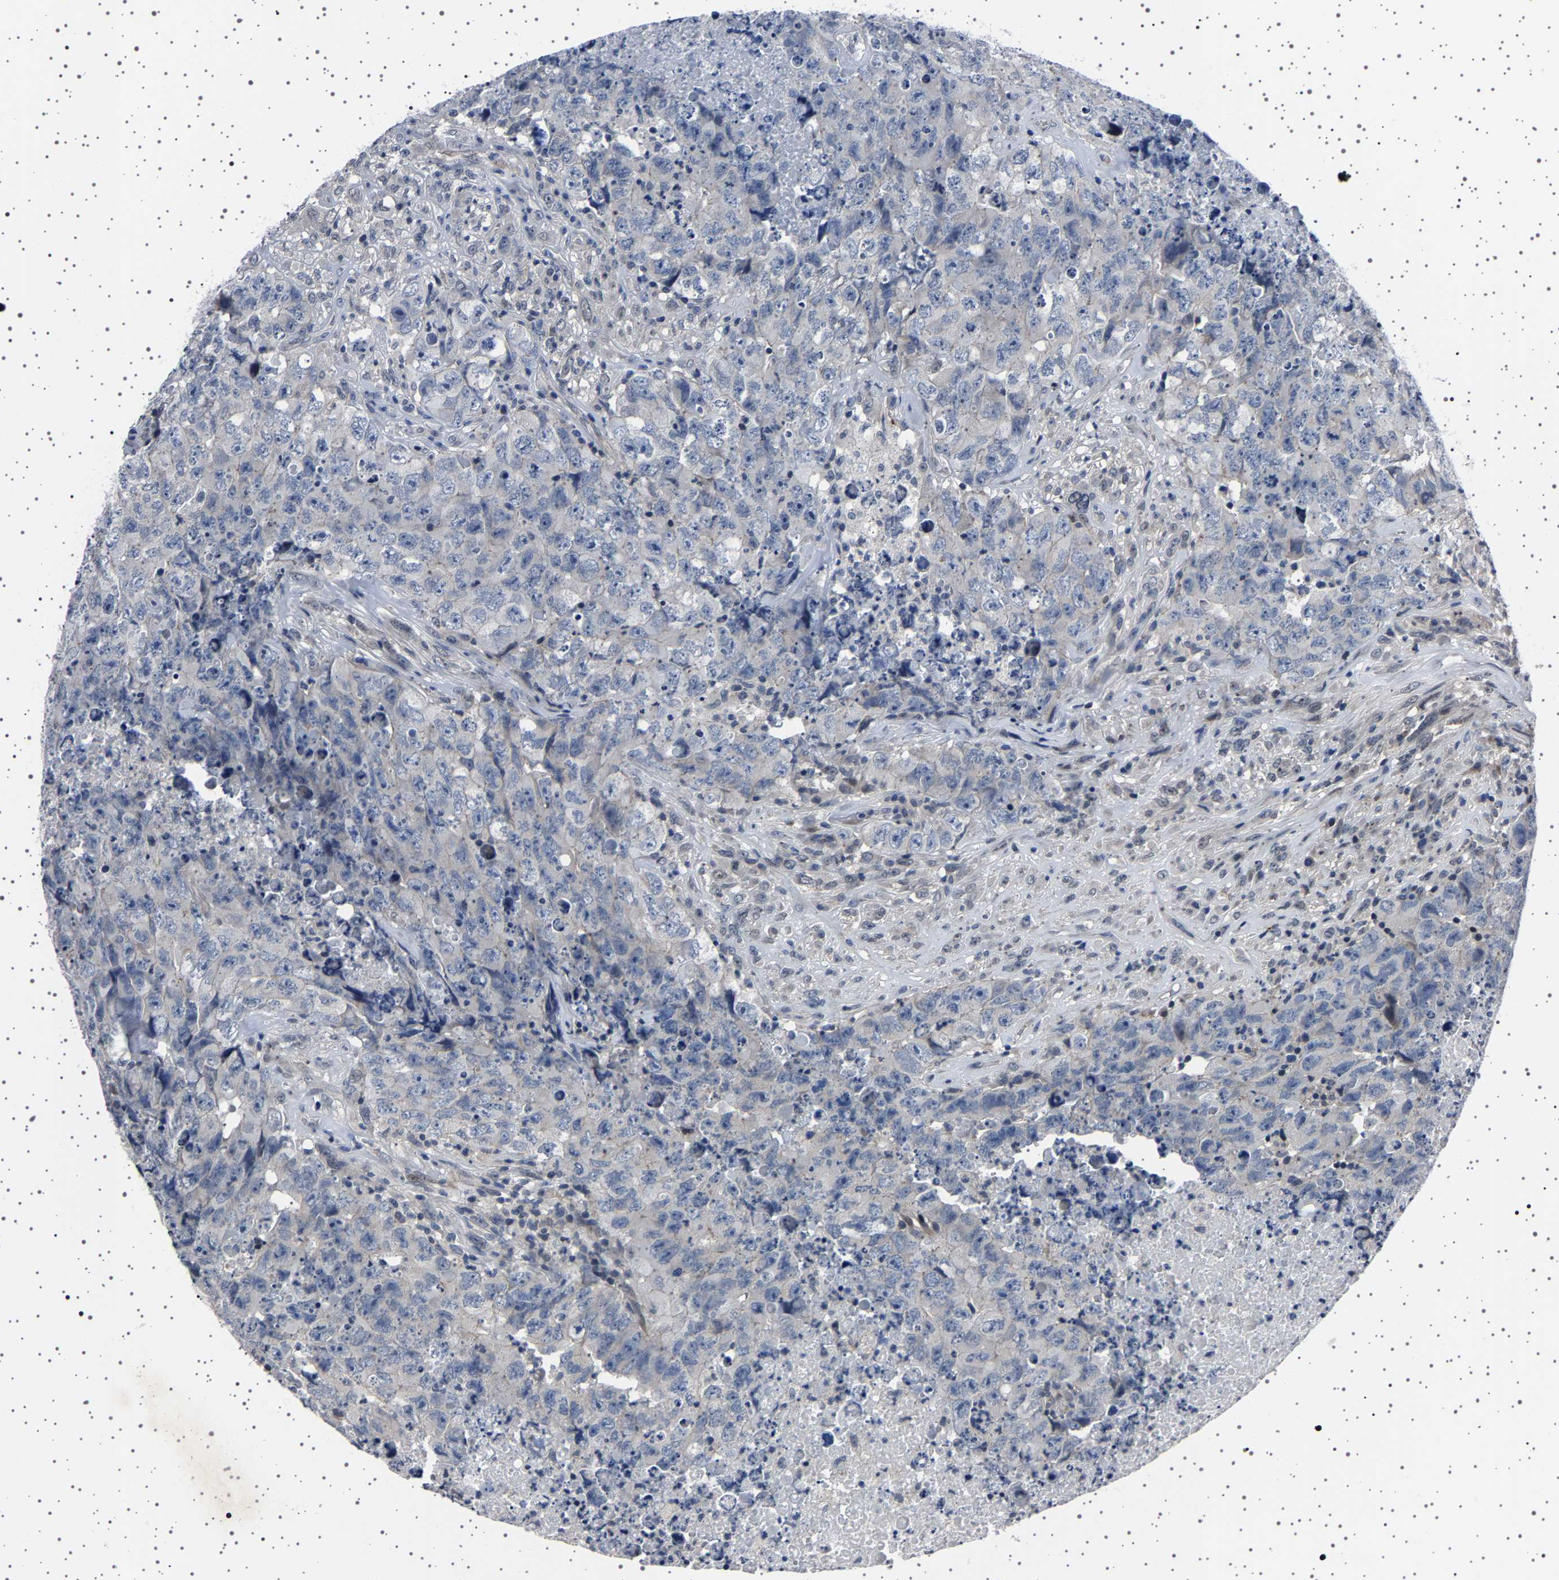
{"staining": {"intensity": "negative", "quantity": "none", "location": "none"}, "tissue": "testis cancer", "cell_type": "Tumor cells", "image_type": "cancer", "snomed": [{"axis": "morphology", "description": "Carcinoma, Embryonal, NOS"}, {"axis": "topography", "description": "Testis"}], "caption": "Tumor cells show no significant expression in testis cancer.", "gene": "PAK5", "patient": {"sex": "male", "age": 32}}